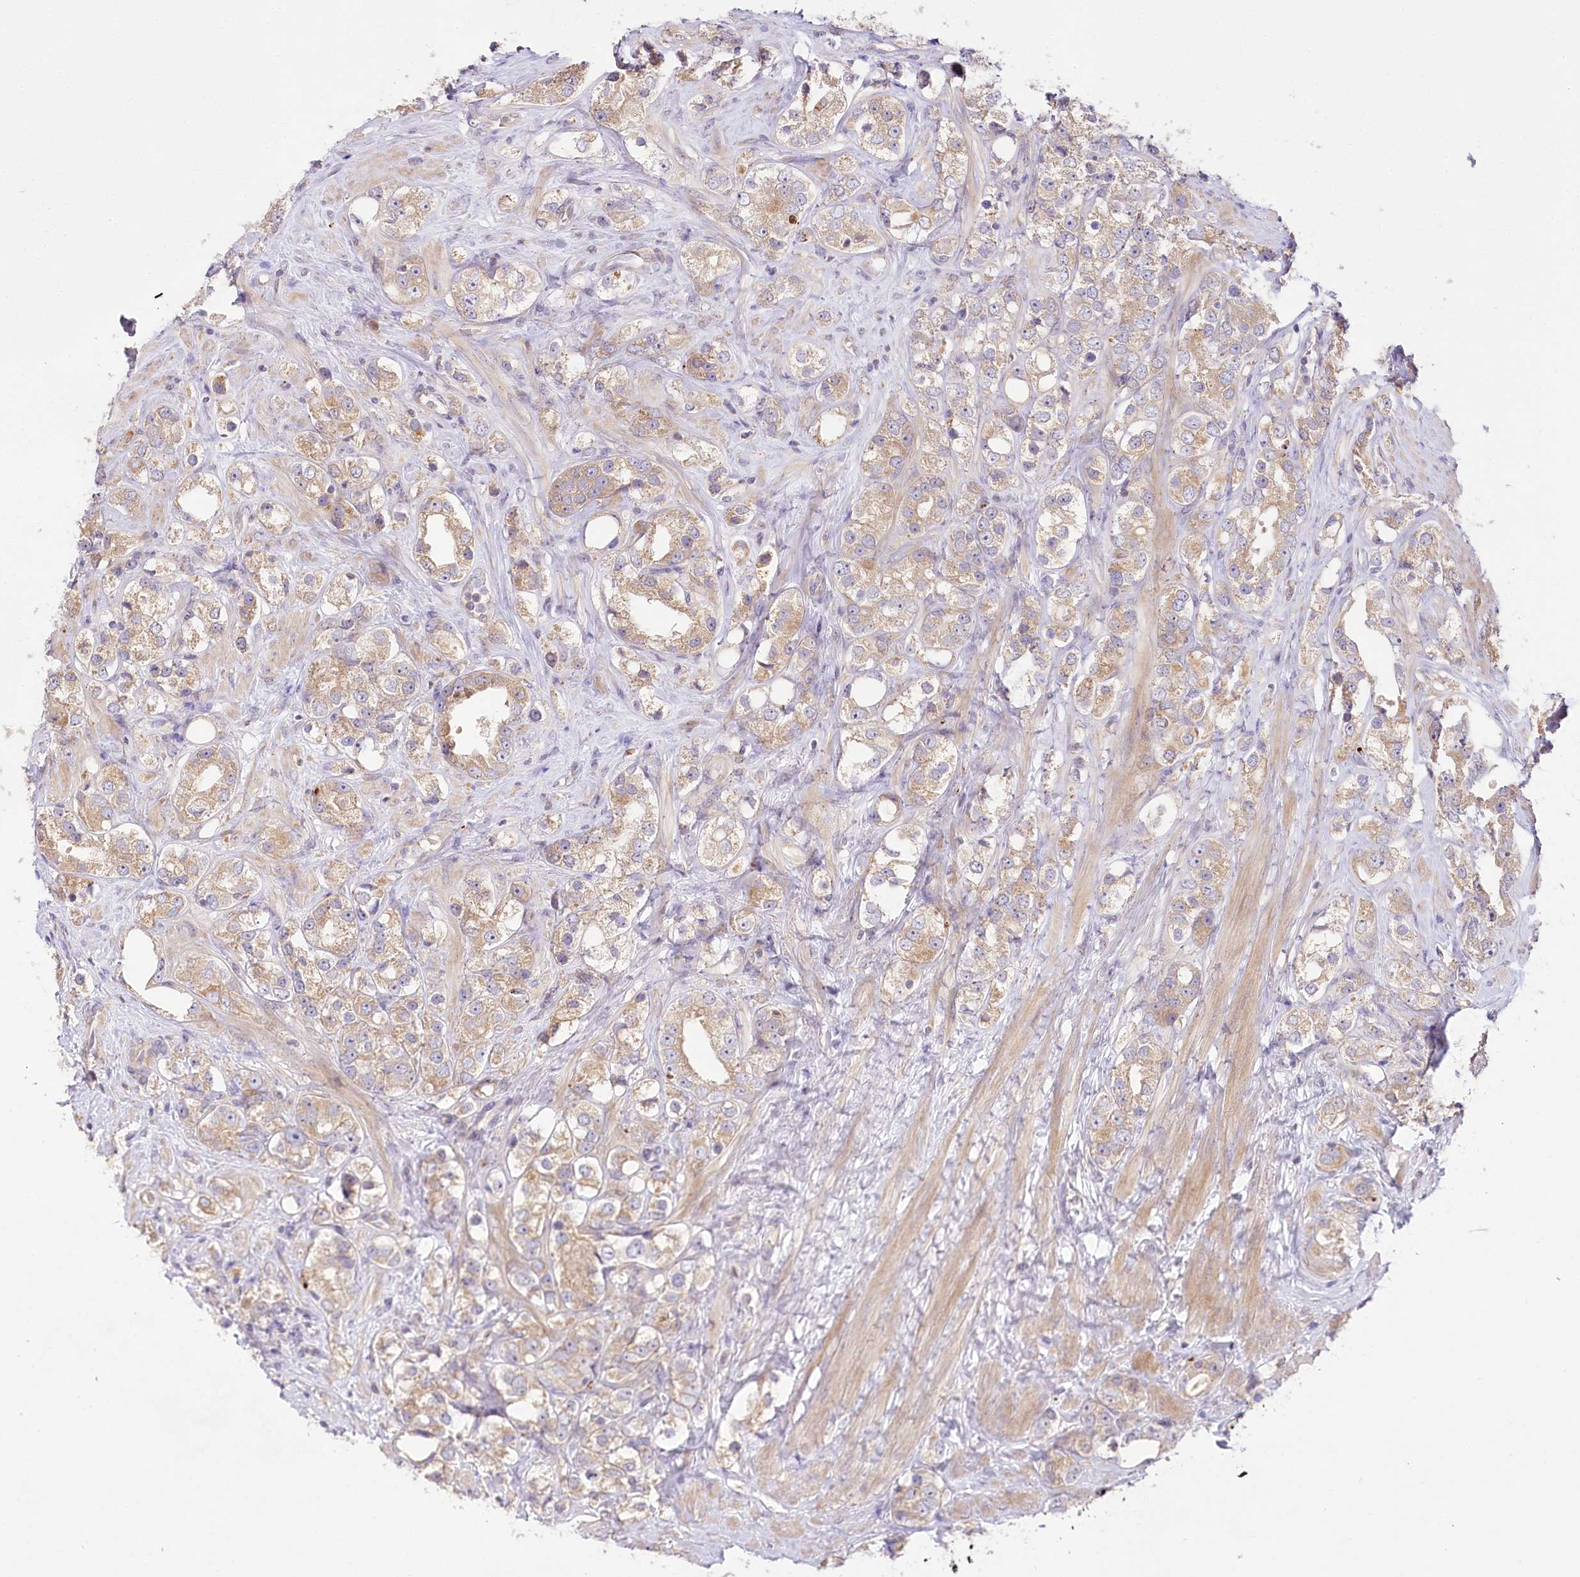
{"staining": {"intensity": "weak", "quantity": "25%-75%", "location": "cytoplasmic/membranous"}, "tissue": "prostate cancer", "cell_type": "Tumor cells", "image_type": "cancer", "snomed": [{"axis": "morphology", "description": "Adenocarcinoma, NOS"}, {"axis": "topography", "description": "Prostate"}], "caption": "Prostate cancer stained for a protein displays weak cytoplasmic/membranous positivity in tumor cells.", "gene": "PYROXD1", "patient": {"sex": "male", "age": 79}}